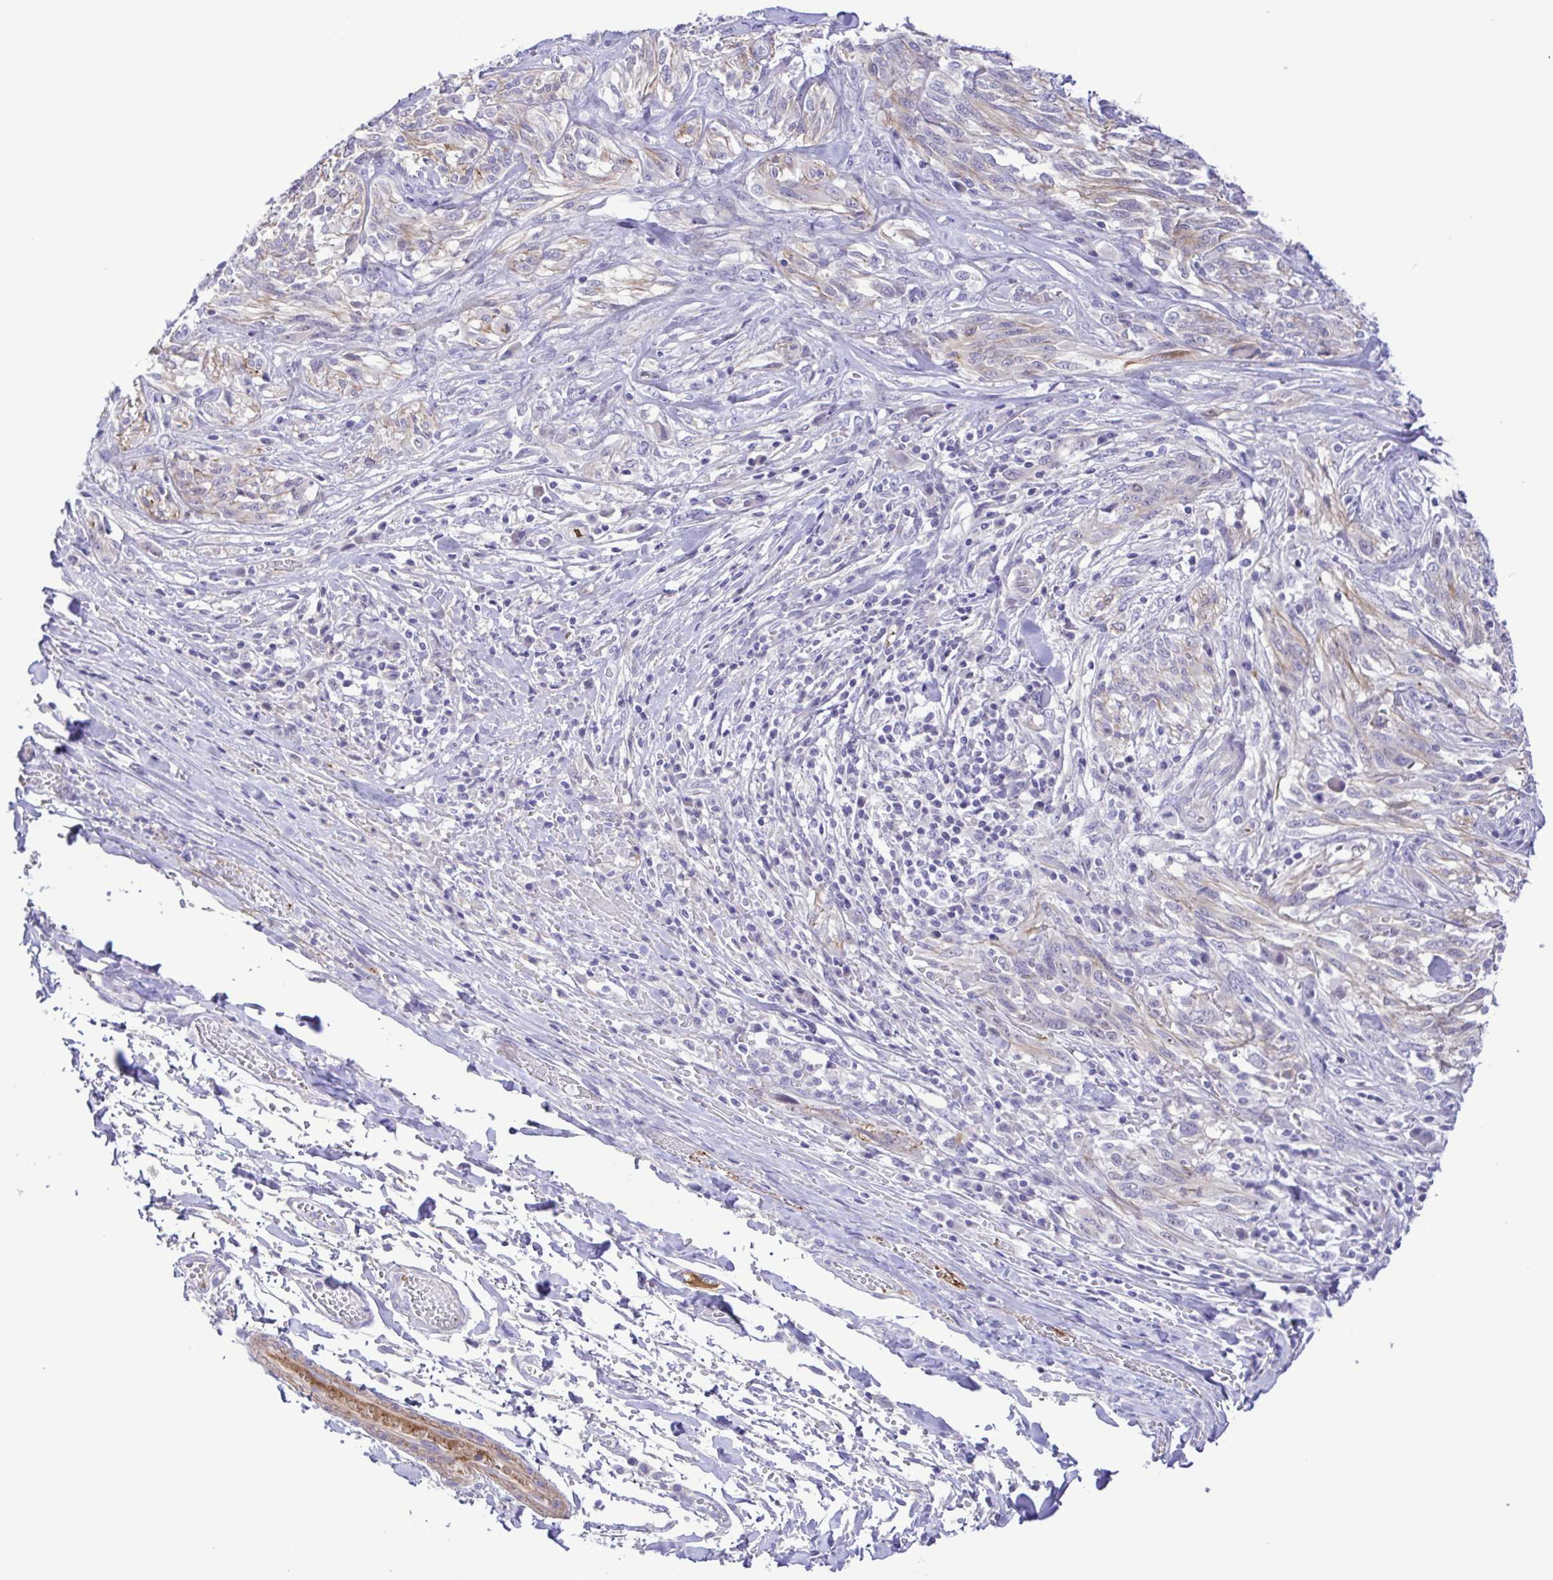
{"staining": {"intensity": "weak", "quantity": "<25%", "location": "cytoplasmic/membranous"}, "tissue": "melanoma", "cell_type": "Tumor cells", "image_type": "cancer", "snomed": [{"axis": "morphology", "description": "Malignant melanoma, NOS"}, {"axis": "topography", "description": "Skin"}], "caption": "Tumor cells show no significant protein positivity in malignant melanoma.", "gene": "GABBR2", "patient": {"sex": "female", "age": 91}}